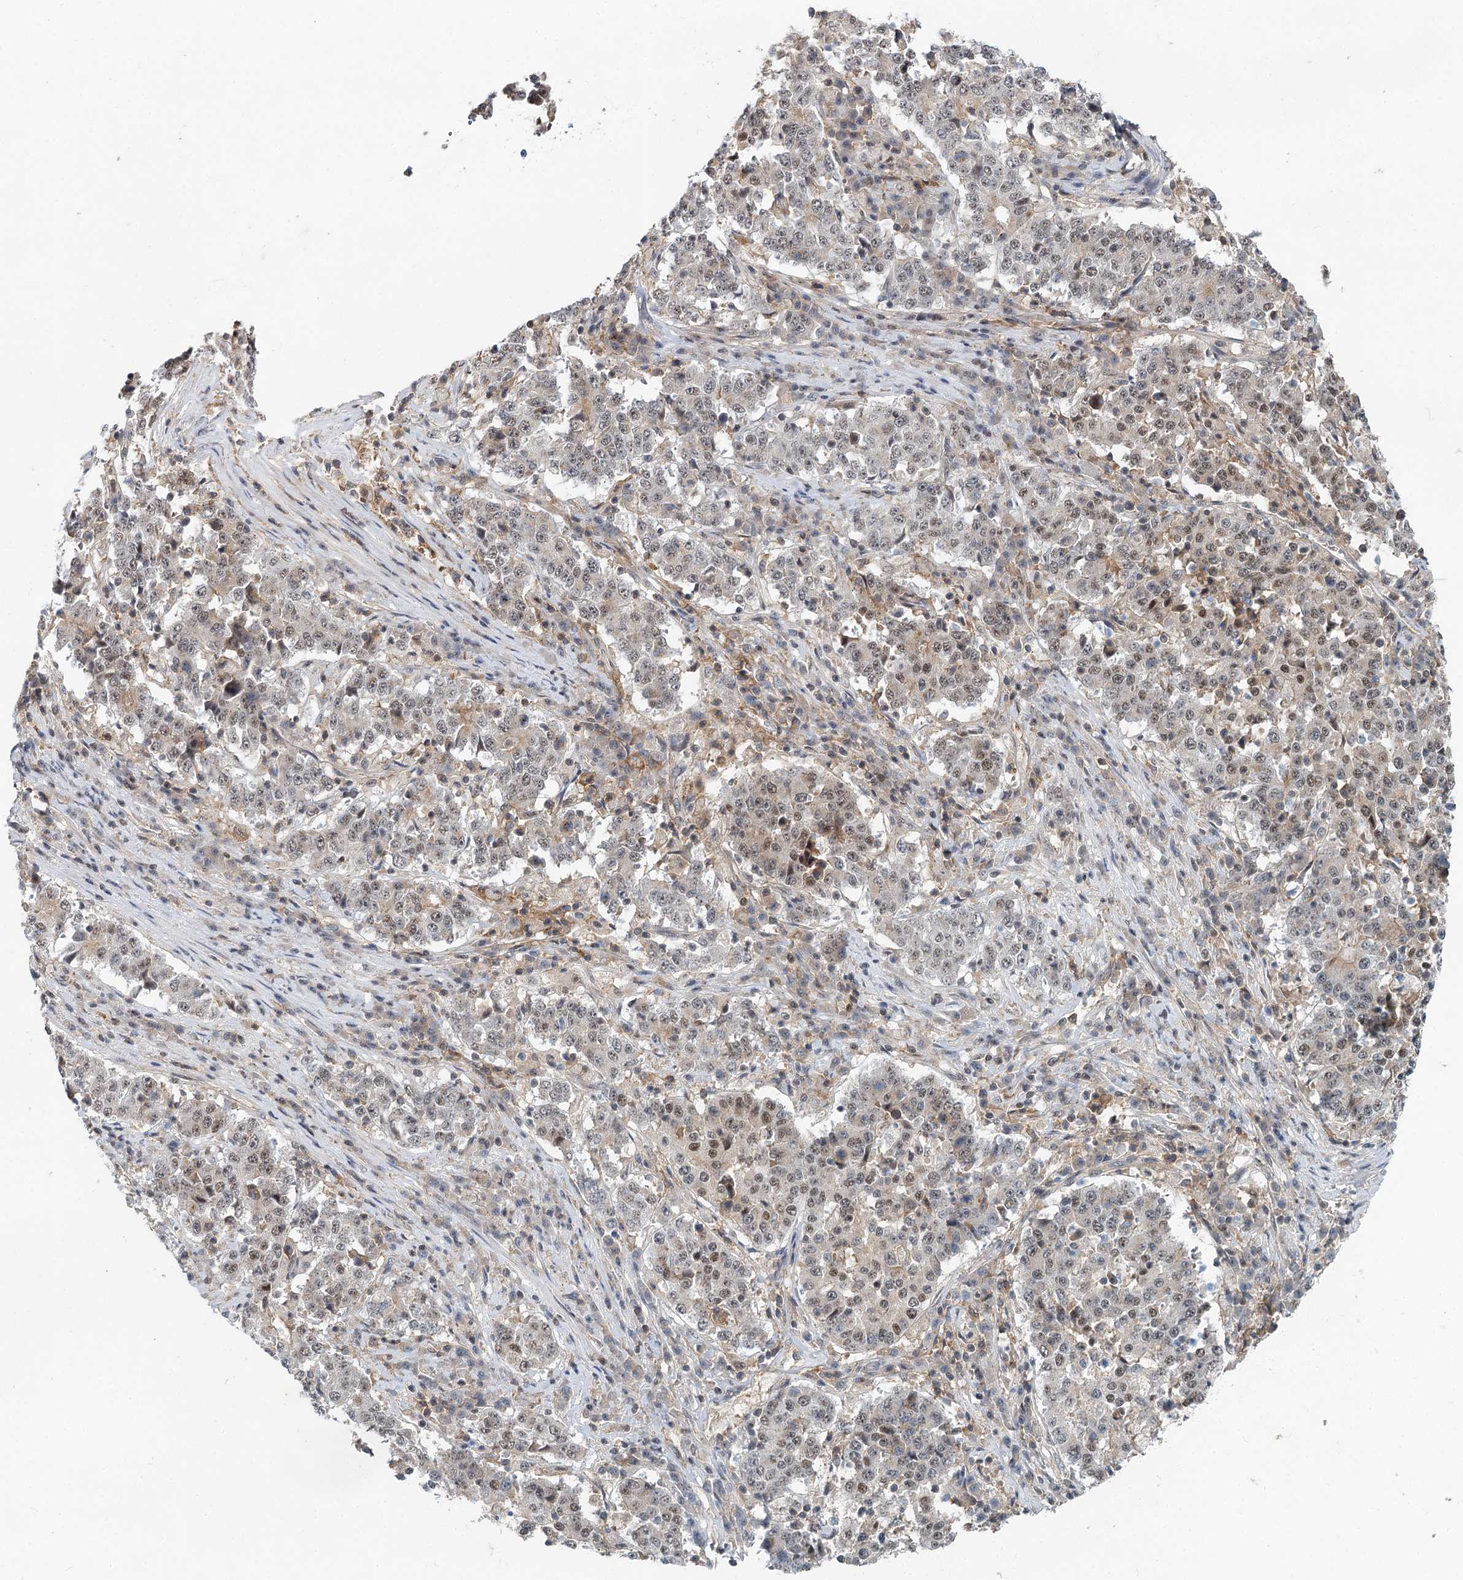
{"staining": {"intensity": "weak", "quantity": "25%-75%", "location": "cytoplasmic/membranous,nuclear"}, "tissue": "stomach cancer", "cell_type": "Tumor cells", "image_type": "cancer", "snomed": [{"axis": "morphology", "description": "Adenocarcinoma, NOS"}, {"axis": "topography", "description": "Stomach"}], "caption": "Immunohistochemical staining of stomach adenocarcinoma shows low levels of weak cytoplasmic/membranous and nuclear positivity in approximately 25%-75% of tumor cells. The staining is performed using DAB (3,3'-diaminobenzidine) brown chromogen to label protein expression. The nuclei are counter-stained blue using hematoxylin.", "gene": "CDC42SE2", "patient": {"sex": "male", "age": 59}}